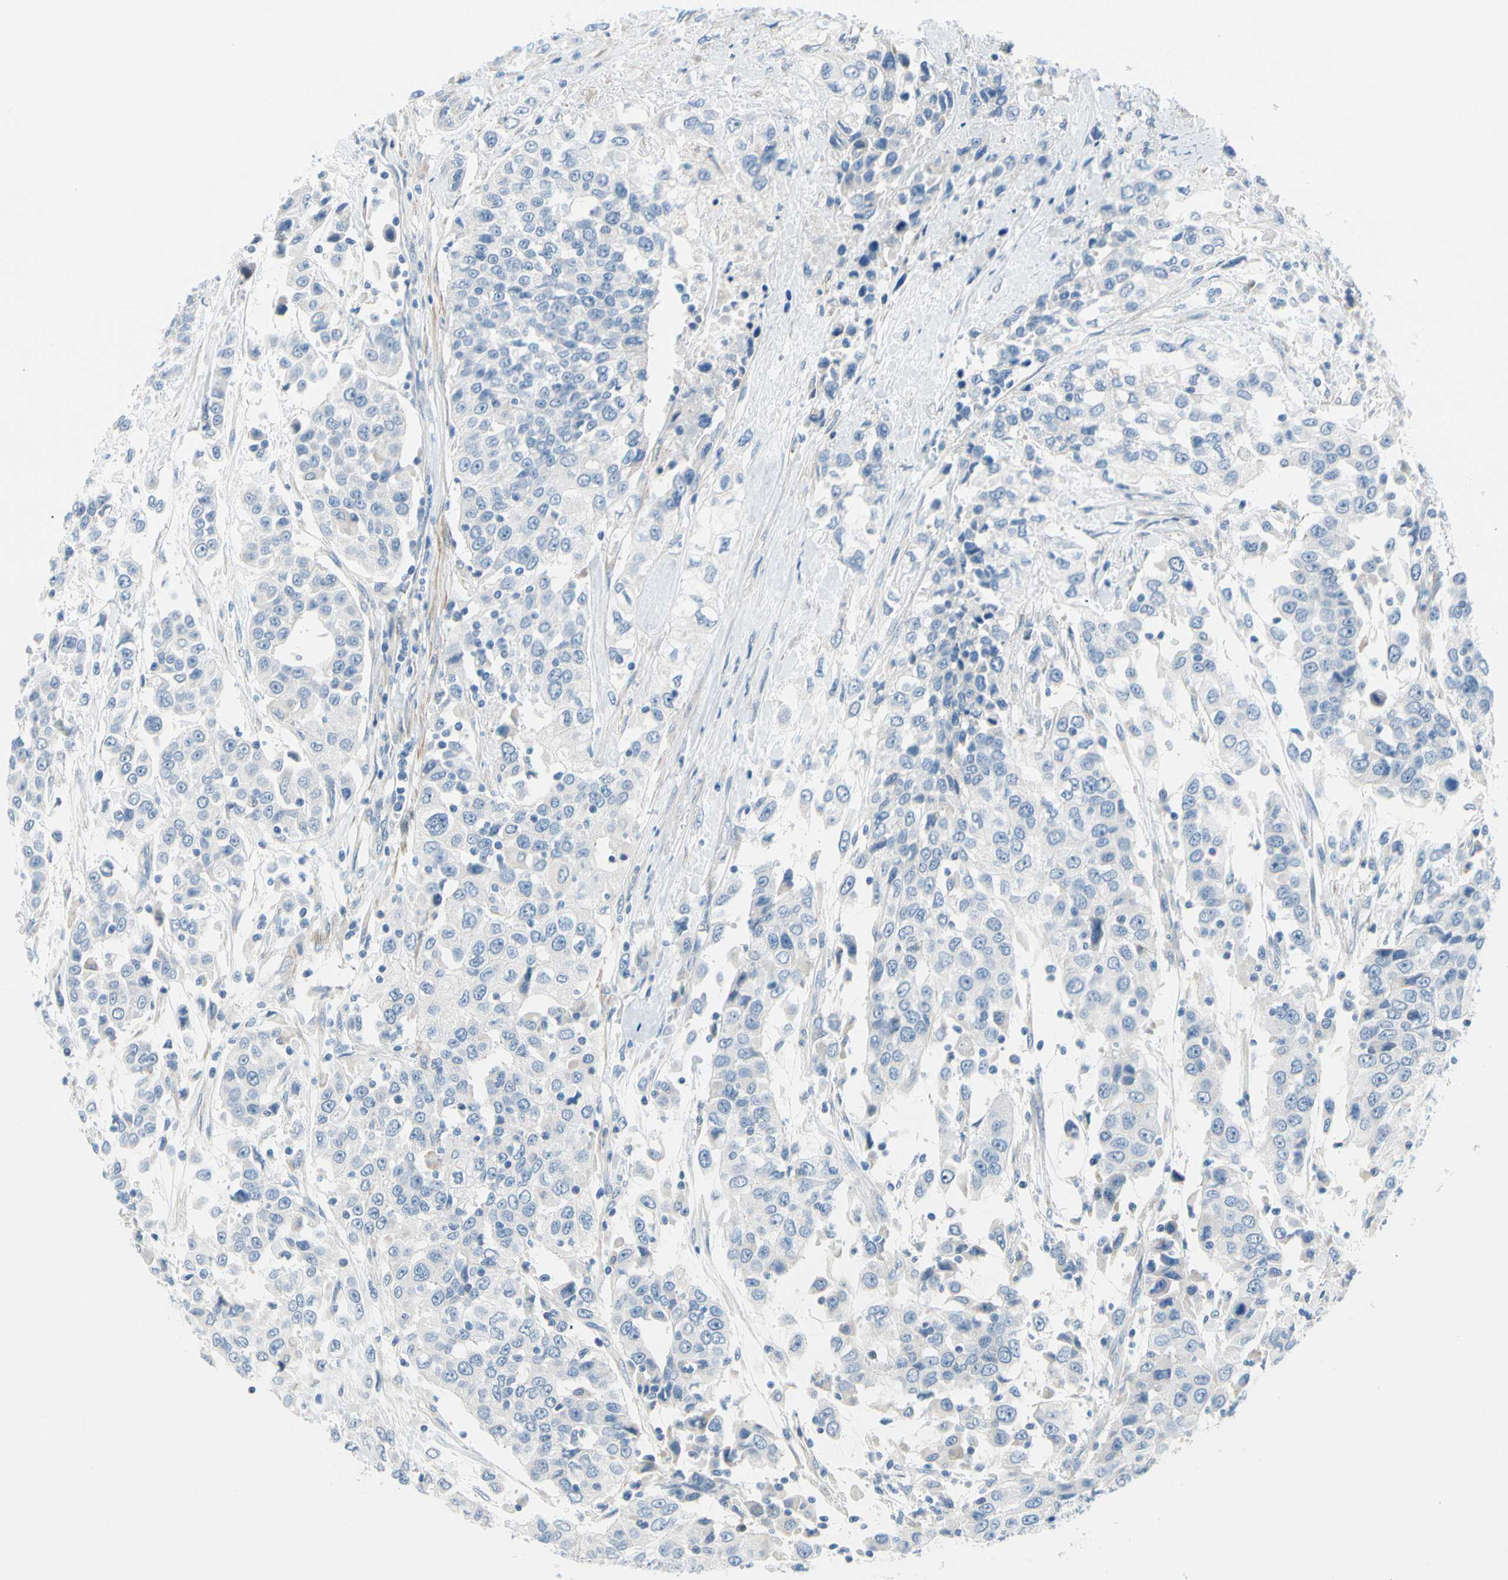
{"staining": {"intensity": "negative", "quantity": "none", "location": "none"}, "tissue": "urothelial cancer", "cell_type": "Tumor cells", "image_type": "cancer", "snomed": [{"axis": "morphology", "description": "Urothelial carcinoma, High grade"}, {"axis": "topography", "description": "Urinary bladder"}], "caption": "Immunohistochemistry (IHC) image of high-grade urothelial carcinoma stained for a protein (brown), which demonstrates no staining in tumor cells.", "gene": "FCER2", "patient": {"sex": "female", "age": 80}}